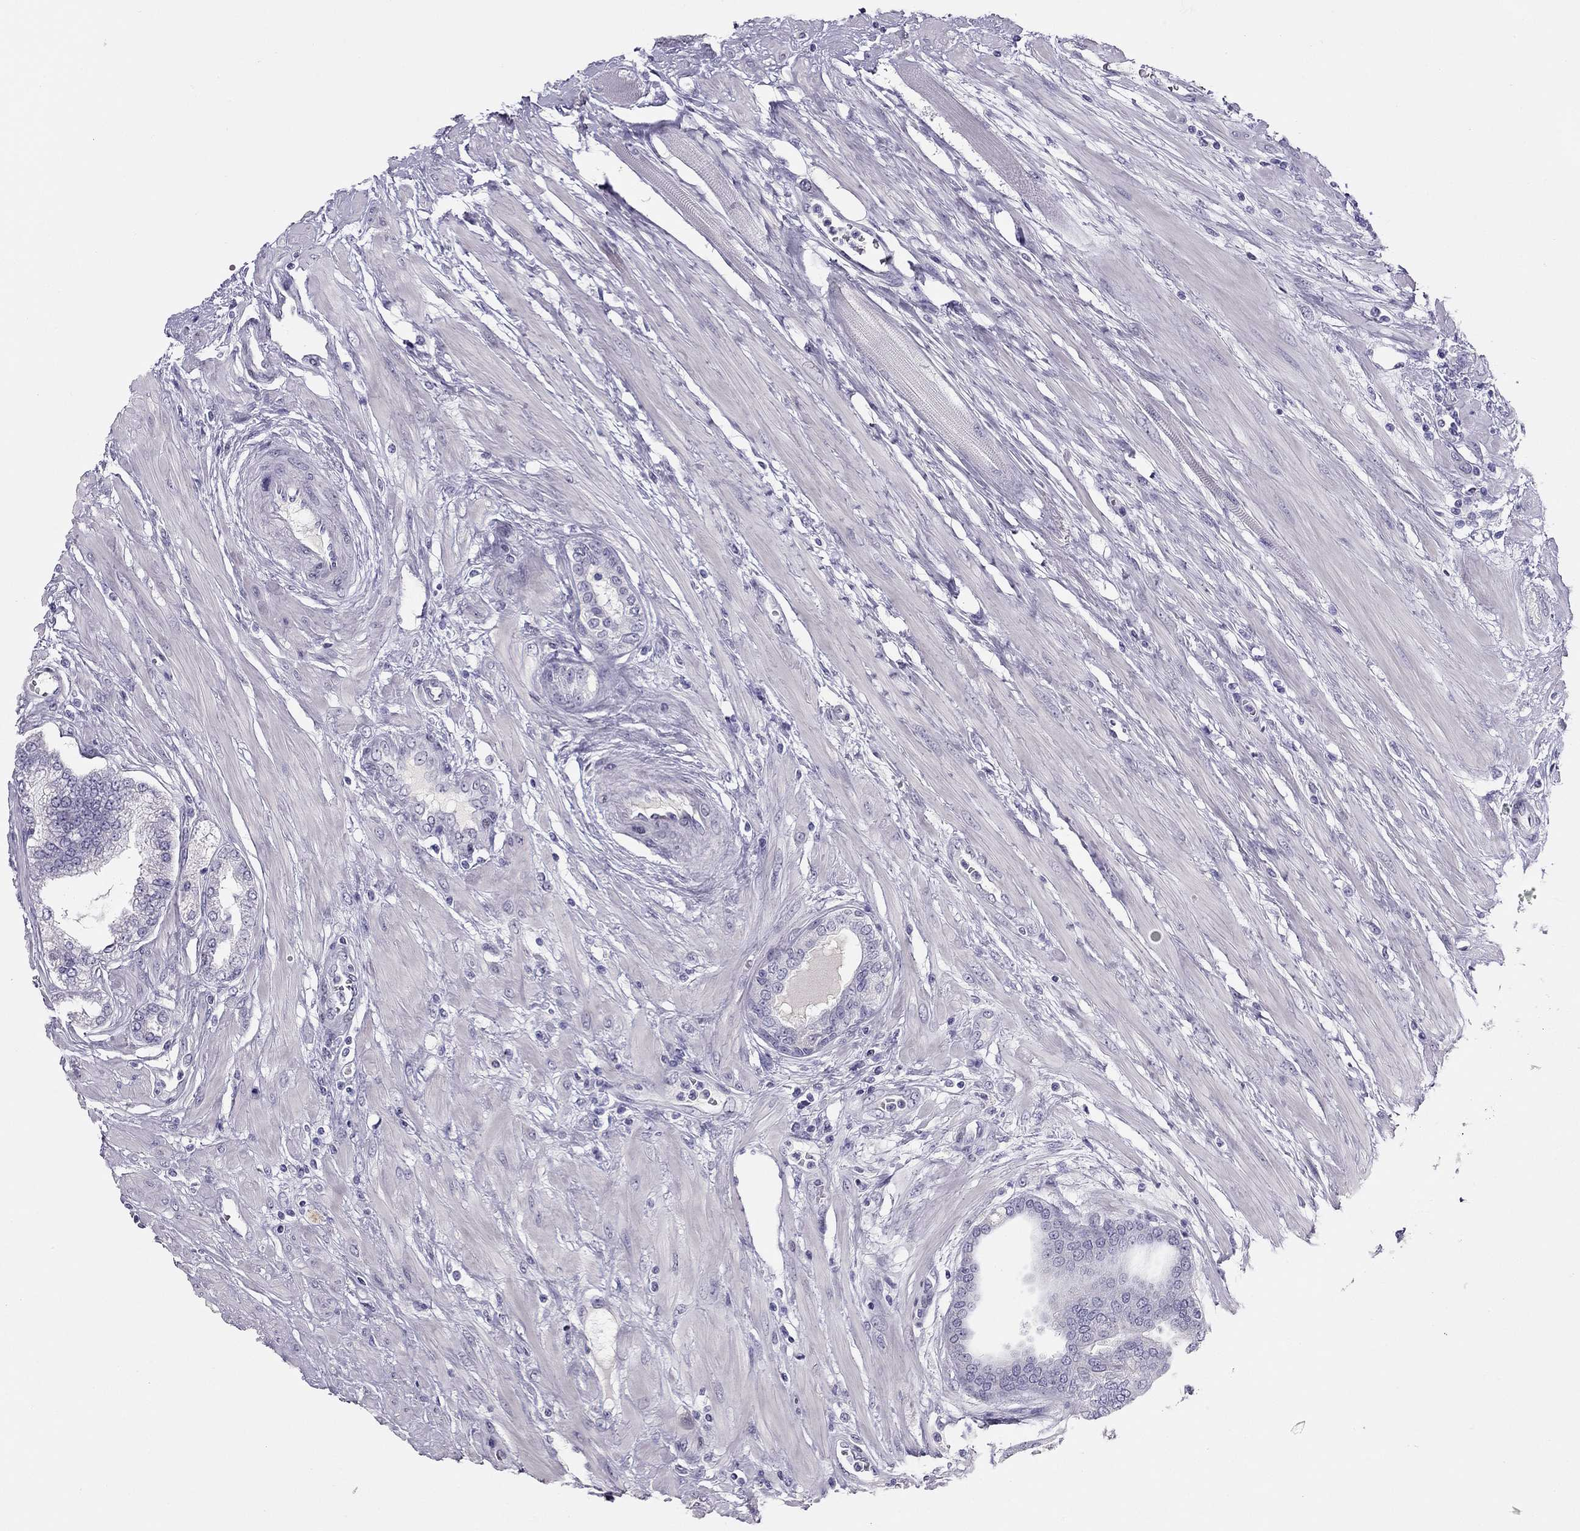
{"staining": {"intensity": "negative", "quantity": "none", "location": "none"}, "tissue": "prostate cancer", "cell_type": "Tumor cells", "image_type": "cancer", "snomed": [{"axis": "morphology", "description": "Adenocarcinoma, Low grade"}, {"axis": "topography", "description": "Prostate"}], "caption": "DAB (3,3'-diaminobenzidine) immunohistochemical staining of human prostate cancer (low-grade adenocarcinoma) reveals no significant positivity in tumor cells.", "gene": "KCNV2", "patient": {"sex": "male", "age": 55}}